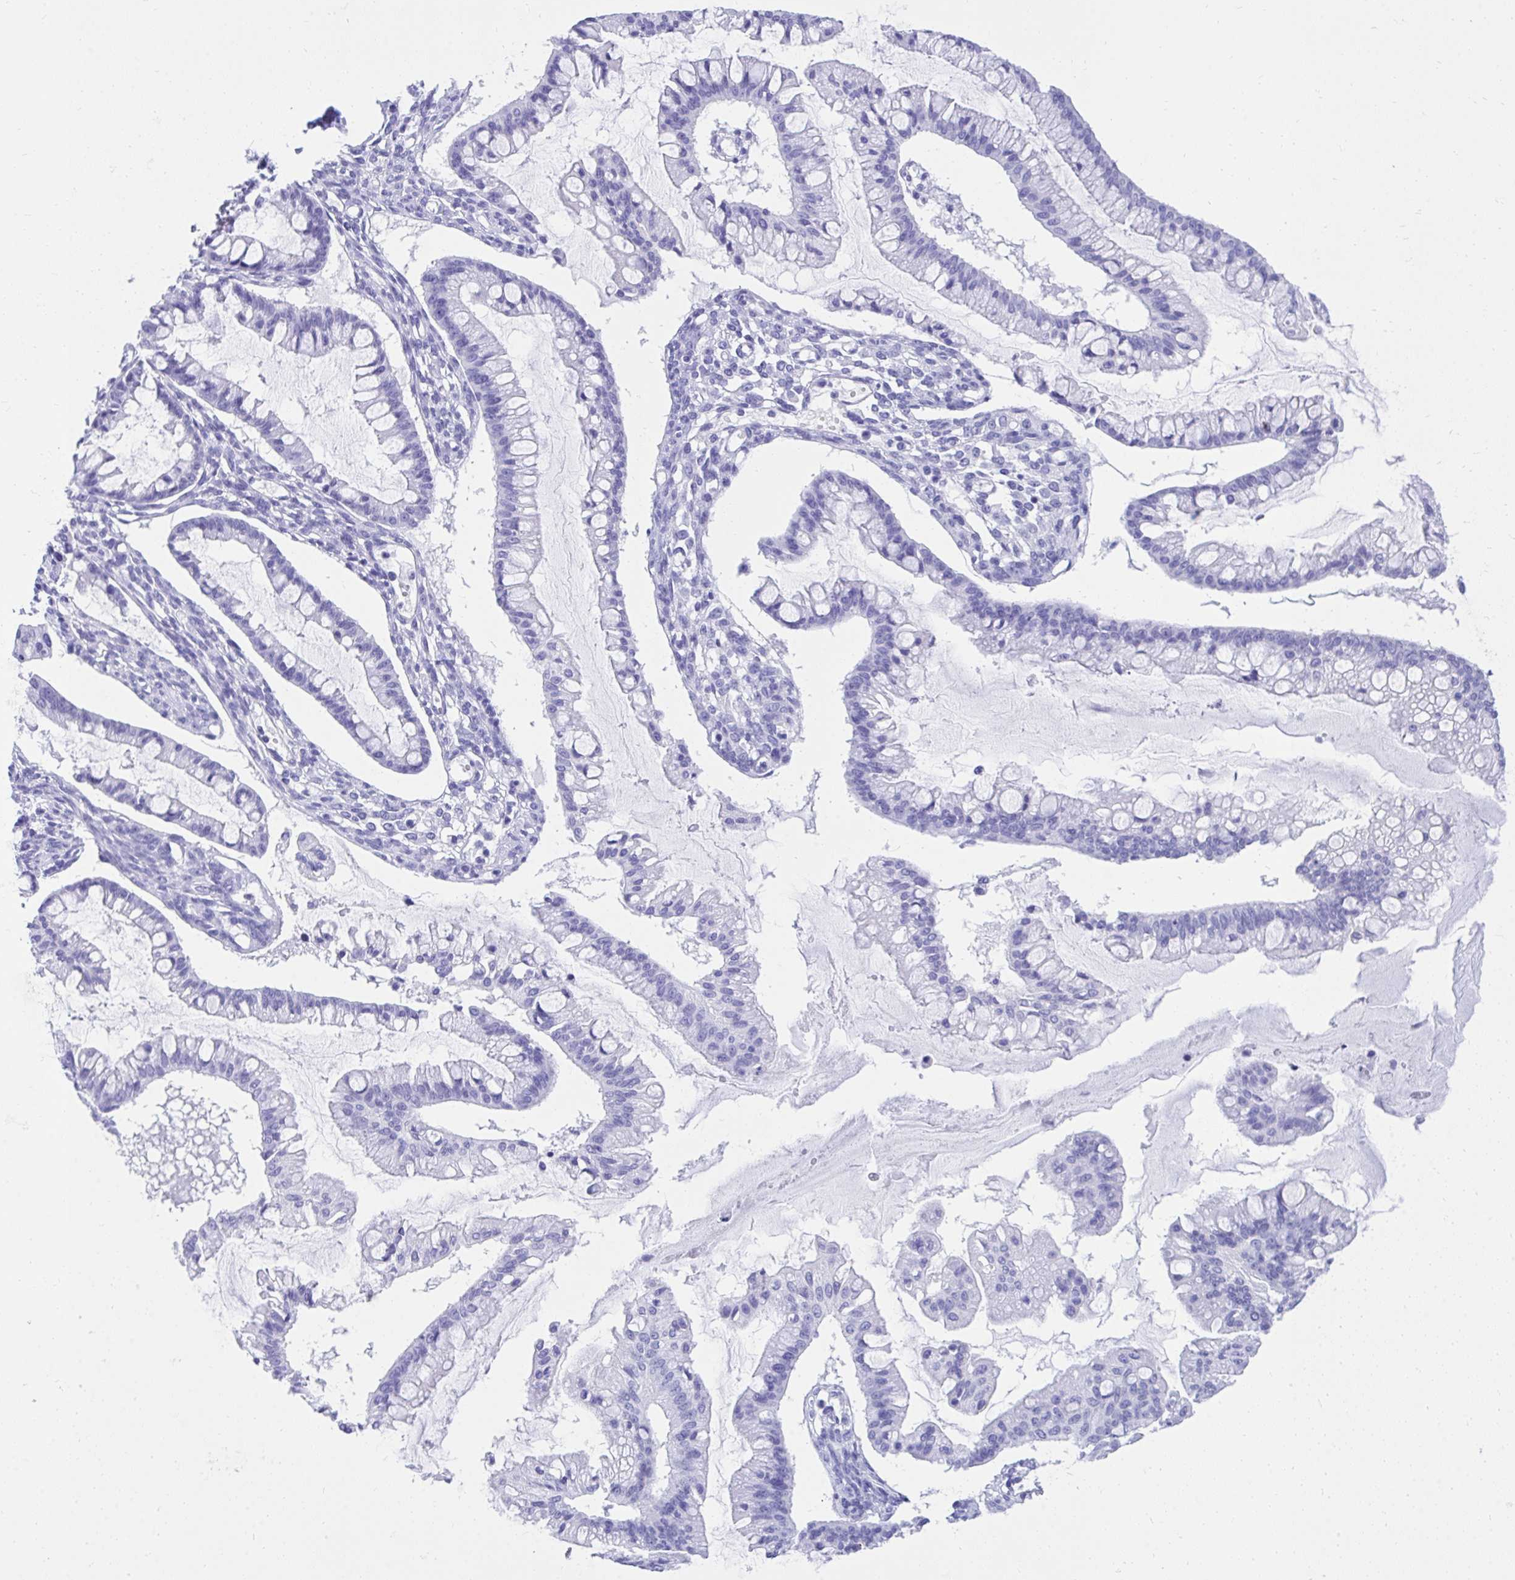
{"staining": {"intensity": "negative", "quantity": "none", "location": "none"}, "tissue": "ovarian cancer", "cell_type": "Tumor cells", "image_type": "cancer", "snomed": [{"axis": "morphology", "description": "Cystadenocarcinoma, mucinous, NOS"}, {"axis": "topography", "description": "Ovary"}], "caption": "Micrograph shows no significant protein expression in tumor cells of mucinous cystadenocarcinoma (ovarian).", "gene": "KCNN4", "patient": {"sex": "female", "age": 73}}